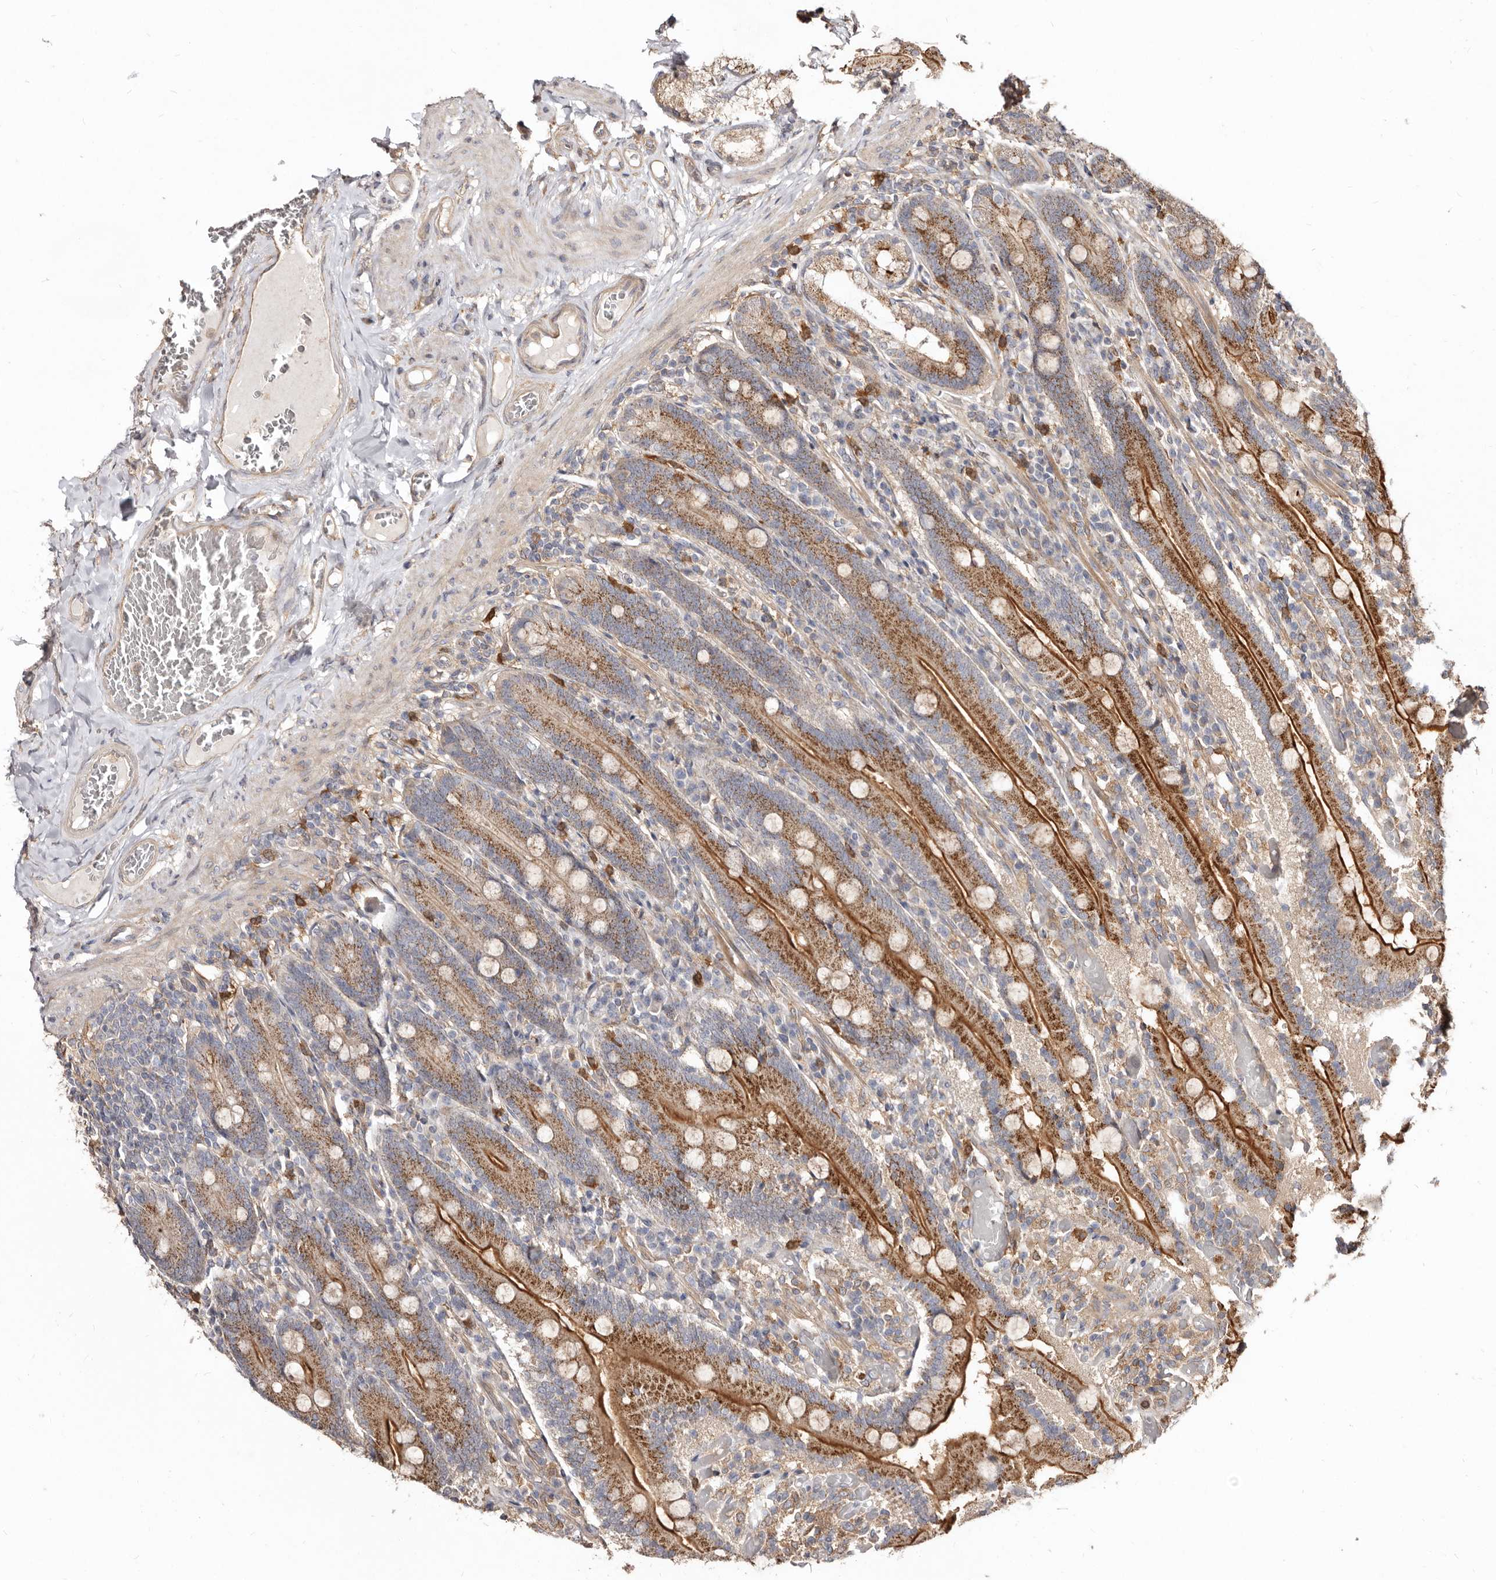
{"staining": {"intensity": "moderate", "quantity": ">75%", "location": "cytoplasmic/membranous"}, "tissue": "duodenum", "cell_type": "Glandular cells", "image_type": "normal", "snomed": [{"axis": "morphology", "description": "Normal tissue, NOS"}, {"axis": "topography", "description": "Duodenum"}], "caption": "Duodenum stained for a protein (brown) exhibits moderate cytoplasmic/membranous positive staining in about >75% of glandular cells.", "gene": "LRRC25", "patient": {"sex": "female", "age": 62}}